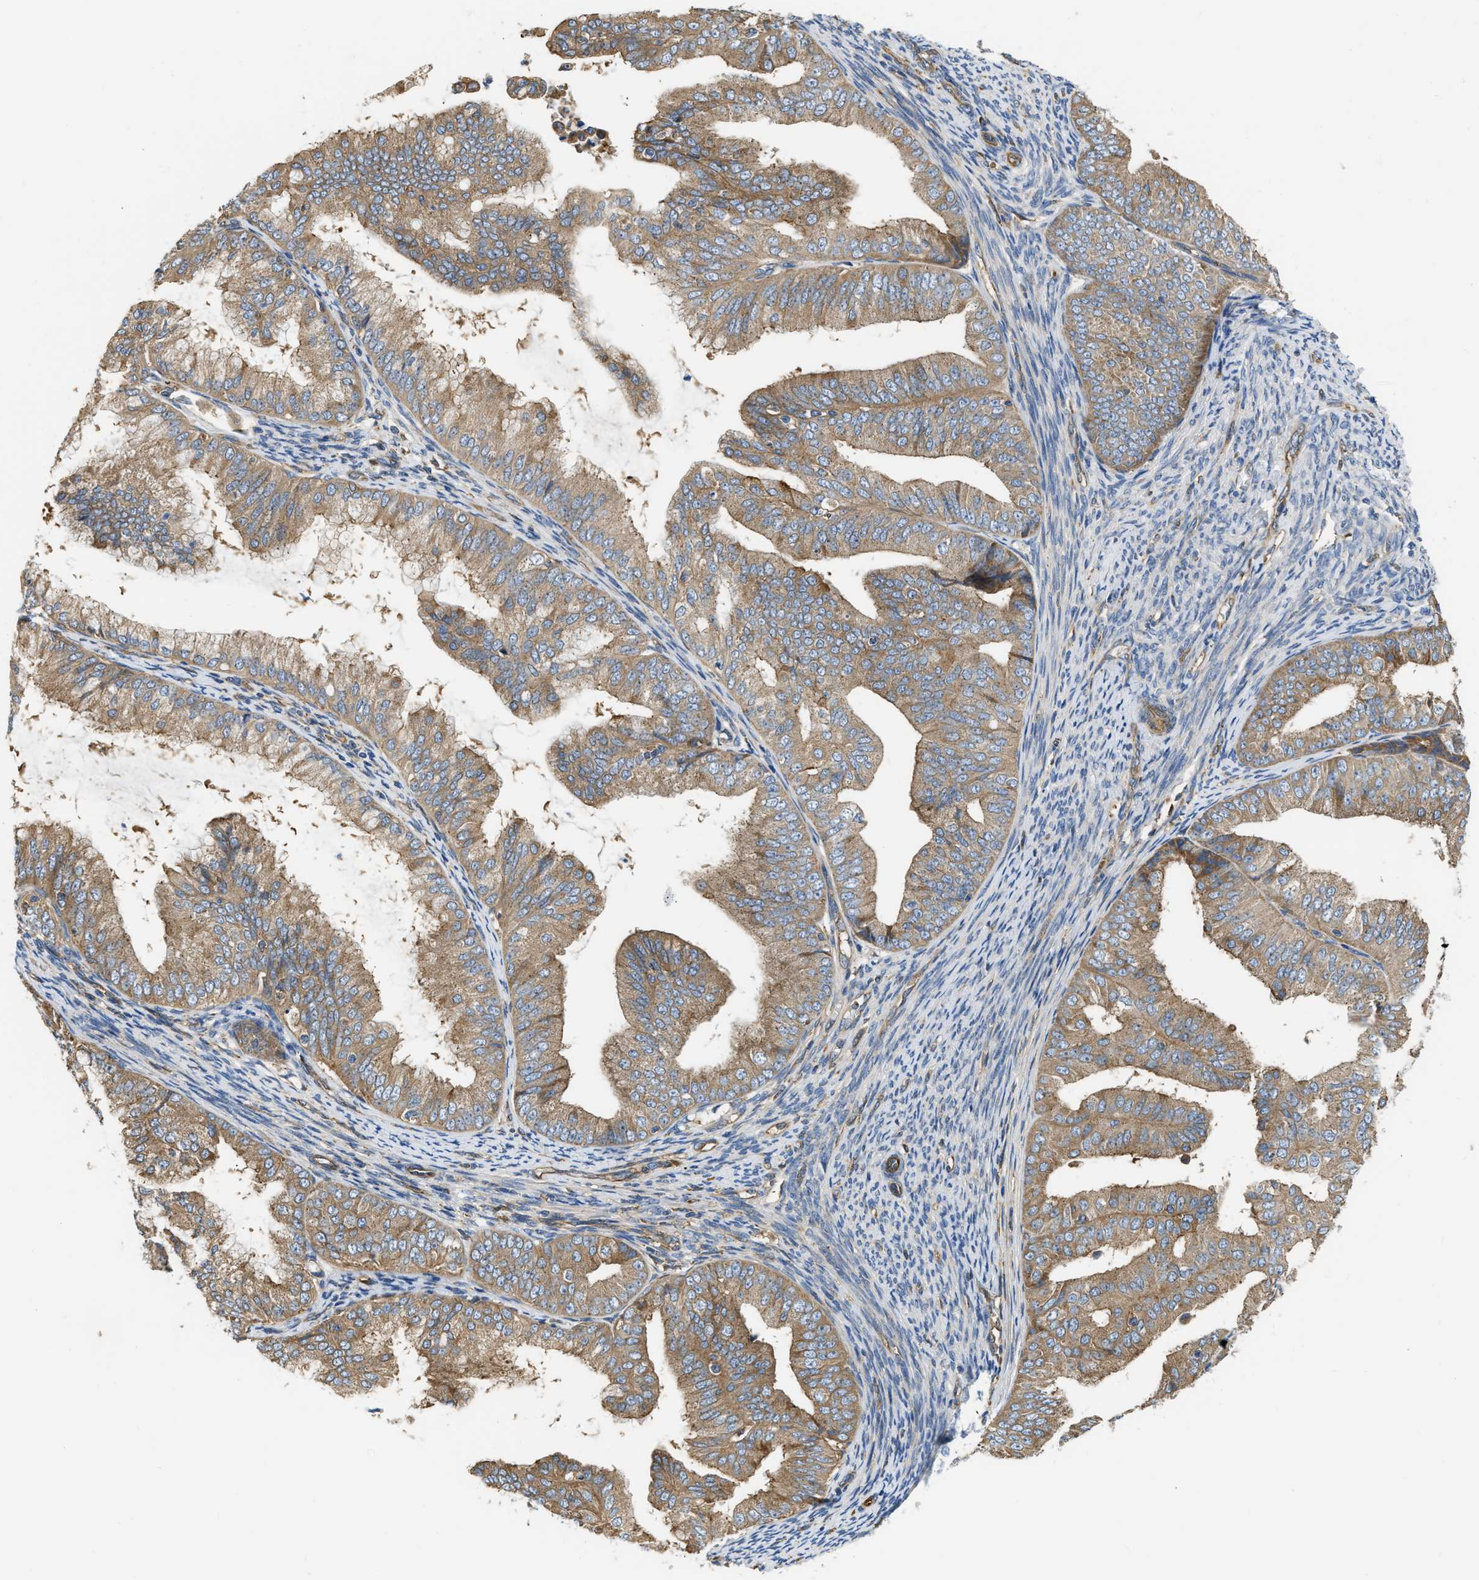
{"staining": {"intensity": "moderate", "quantity": ">75%", "location": "cytoplasmic/membranous"}, "tissue": "endometrial cancer", "cell_type": "Tumor cells", "image_type": "cancer", "snomed": [{"axis": "morphology", "description": "Adenocarcinoma, NOS"}, {"axis": "topography", "description": "Endometrium"}], "caption": "Endometrial cancer tissue displays moderate cytoplasmic/membranous staining in approximately >75% of tumor cells, visualized by immunohistochemistry.", "gene": "FLNB", "patient": {"sex": "female", "age": 63}}